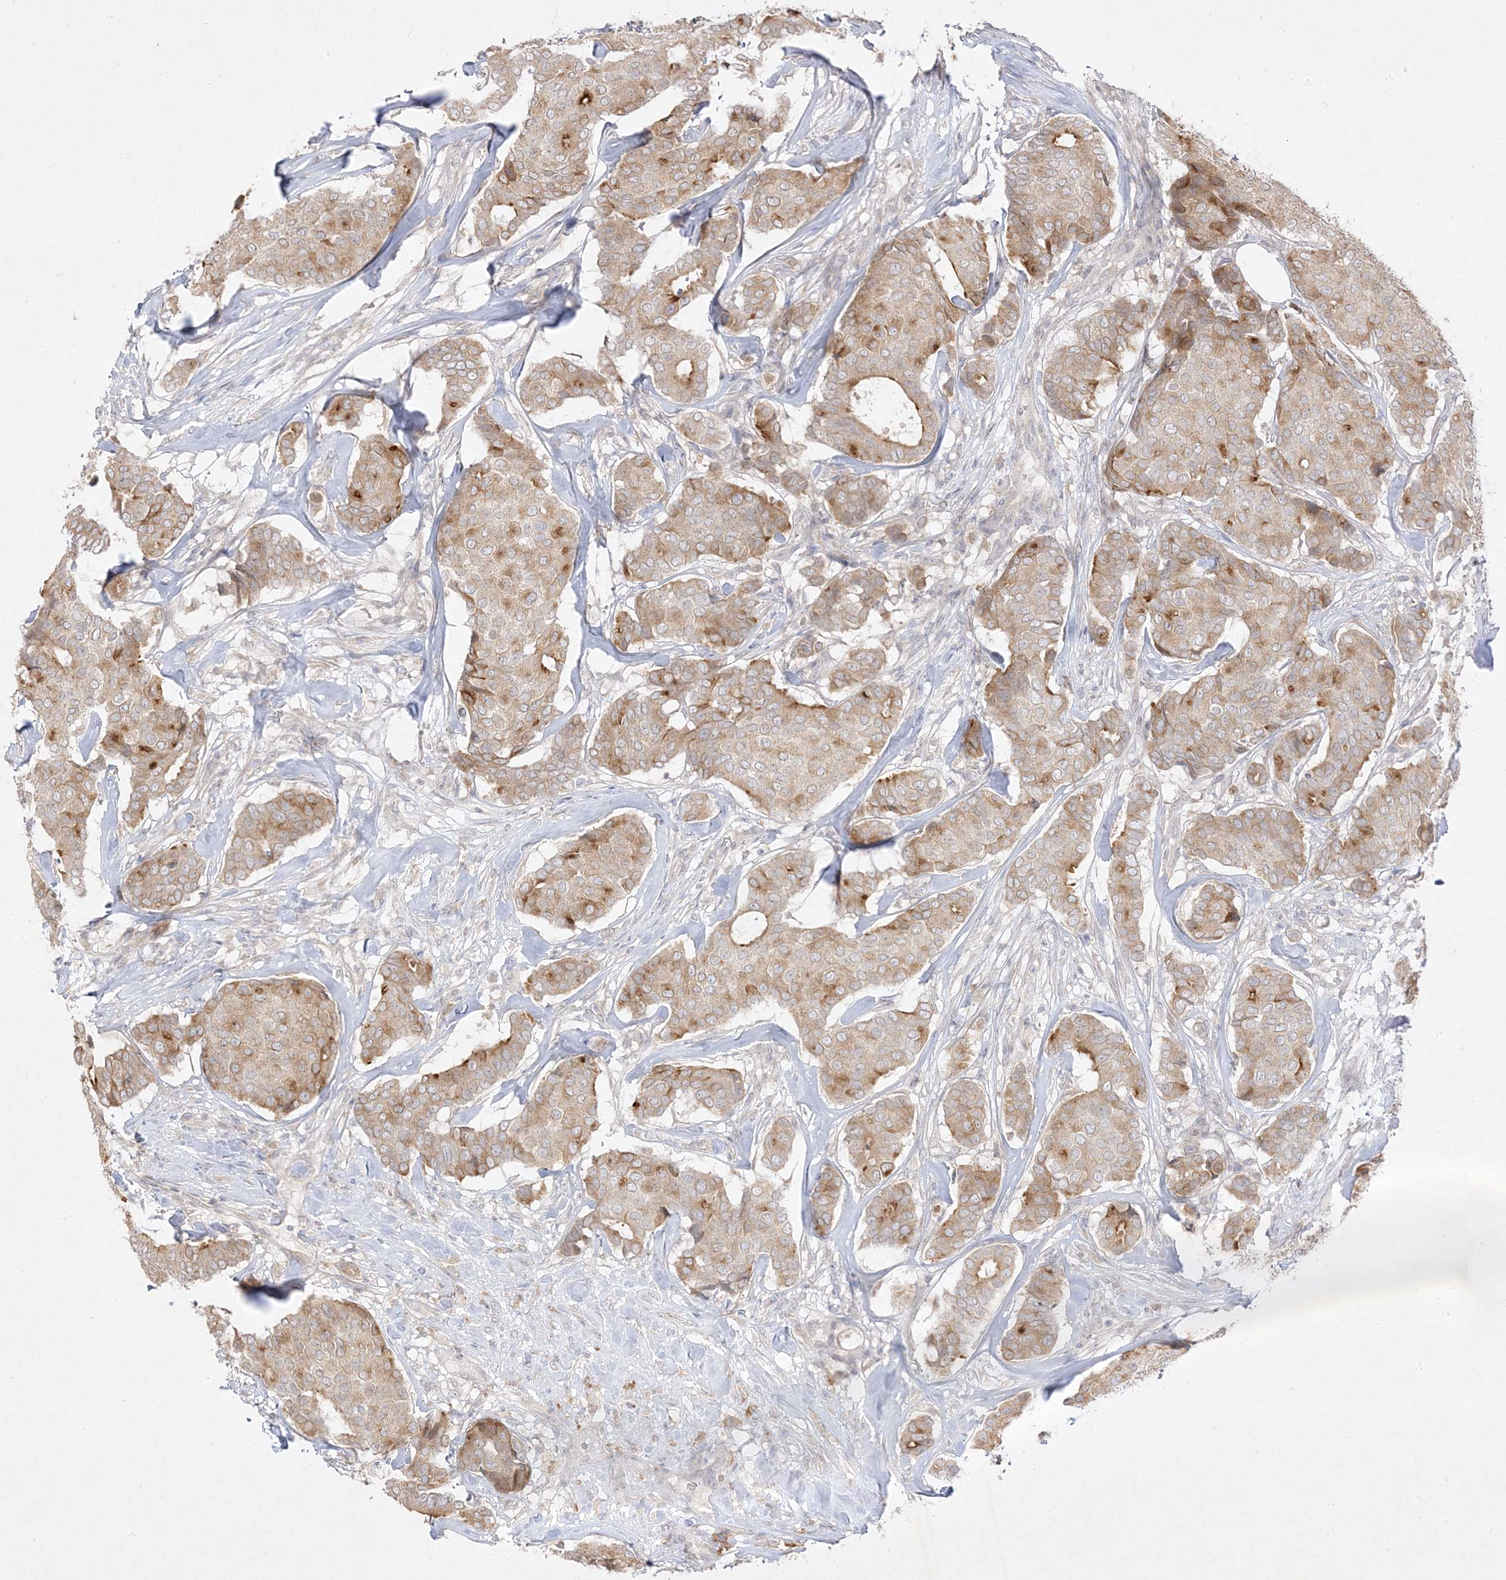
{"staining": {"intensity": "moderate", "quantity": "<25%", "location": "cytoplasmic/membranous"}, "tissue": "breast cancer", "cell_type": "Tumor cells", "image_type": "cancer", "snomed": [{"axis": "morphology", "description": "Duct carcinoma"}, {"axis": "topography", "description": "Breast"}], "caption": "A brown stain shows moderate cytoplasmic/membranous staining of a protein in breast intraductal carcinoma tumor cells. (DAB = brown stain, brightfield microscopy at high magnification).", "gene": "C2CD2", "patient": {"sex": "female", "age": 75}}